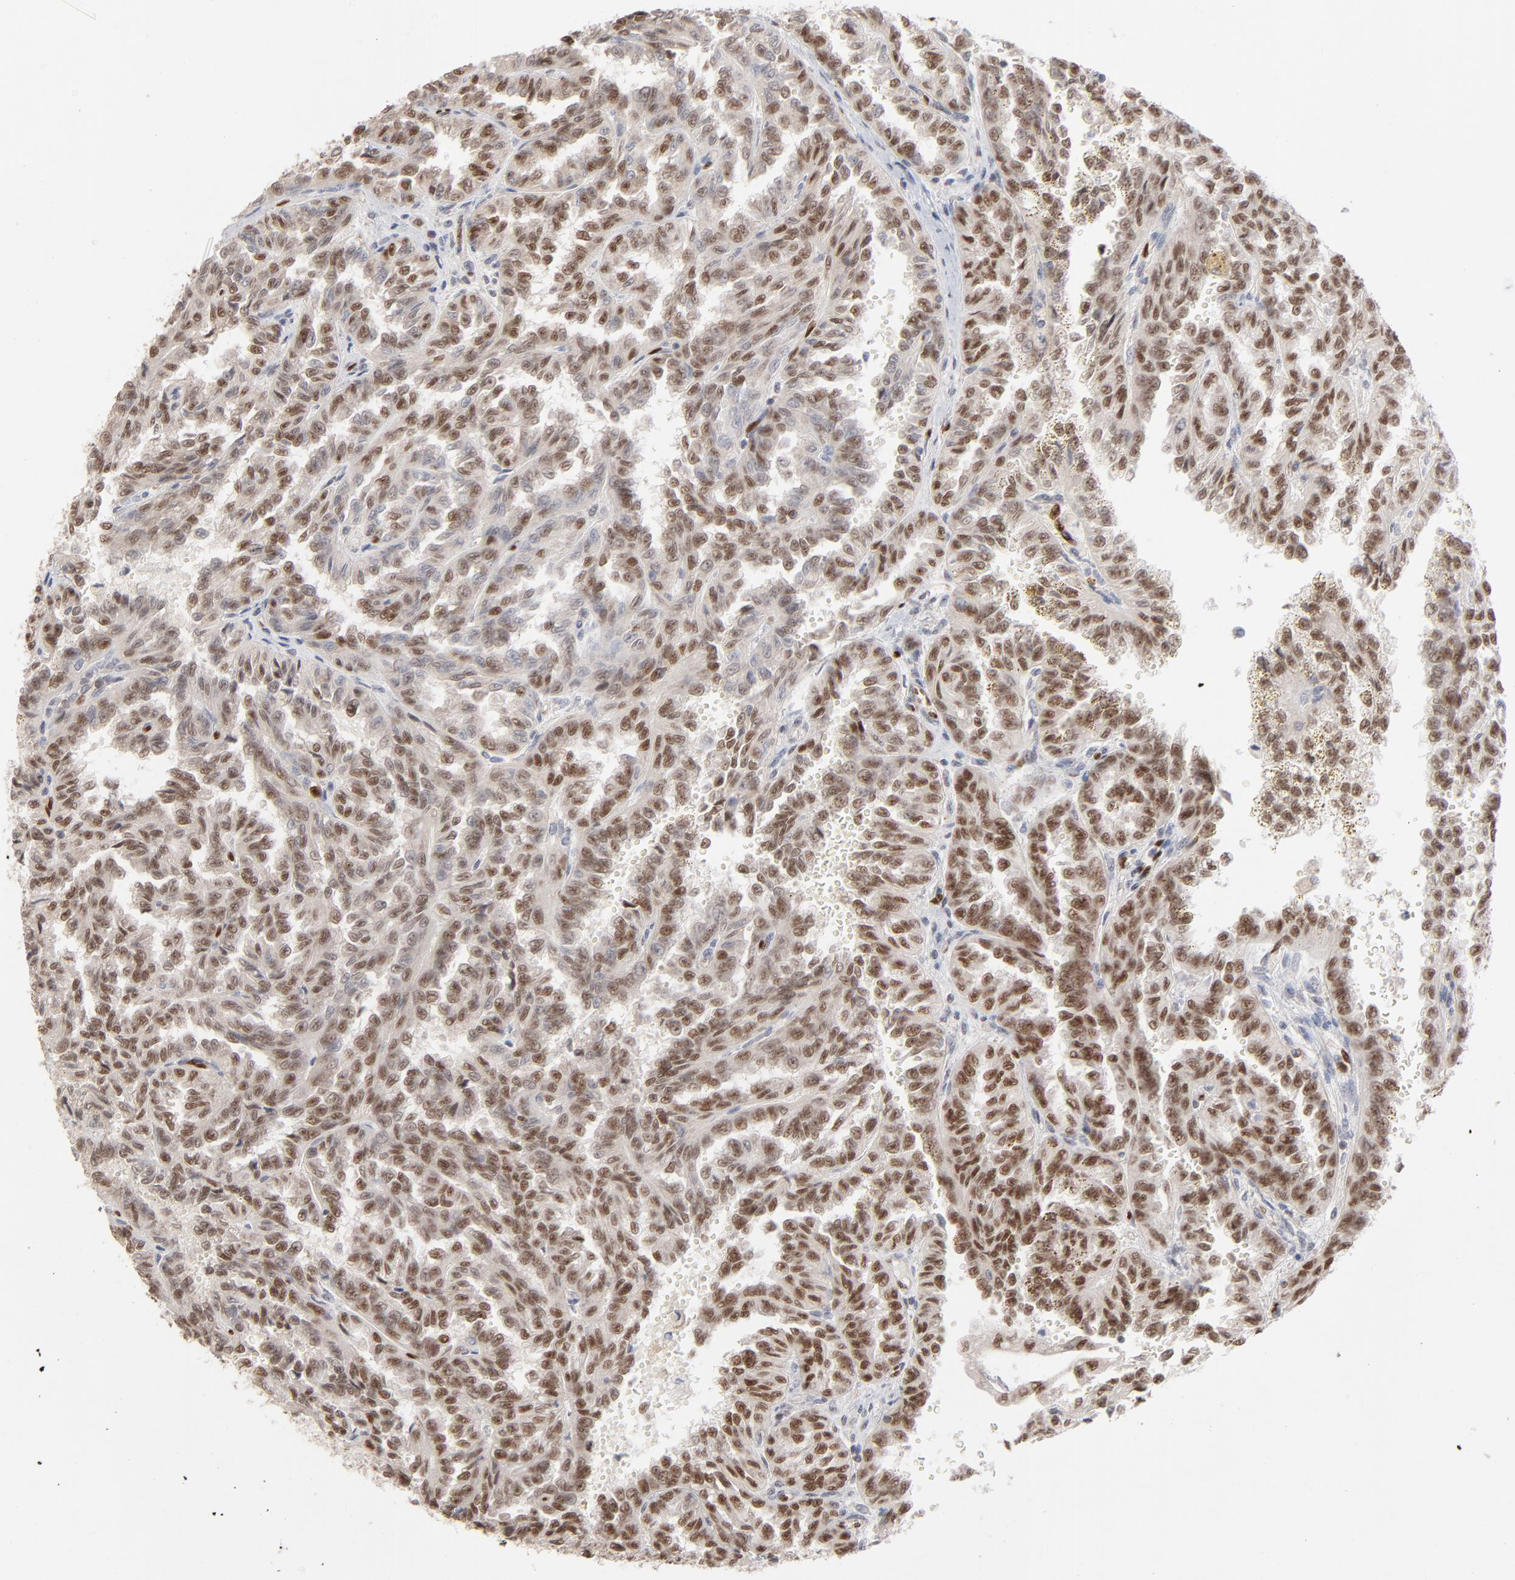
{"staining": {"intensity": "moderate", "quantity": ">75%", "location": "nuclear"}, "tissue": "renal cancer", "cell_type": "Tumor cells", "image_type": "cancer", "snomed": [{"axis": "morphology", "description": "Inflammation, NOS"}, {"axis": "morphology", "description": "Adenocarcinoma, NOS"}, {"axis": "topography", "description": "Kidney"}], "caption": "Adenocarcinoma (renal) tissue shows moderate nuclear positivity in approximately >75% of tumor cells, visualized by immunohistochemistry. Nuclei are stained in blue.", "gene": "NFIB", "patient": {"sex": "male", "age": 68}}